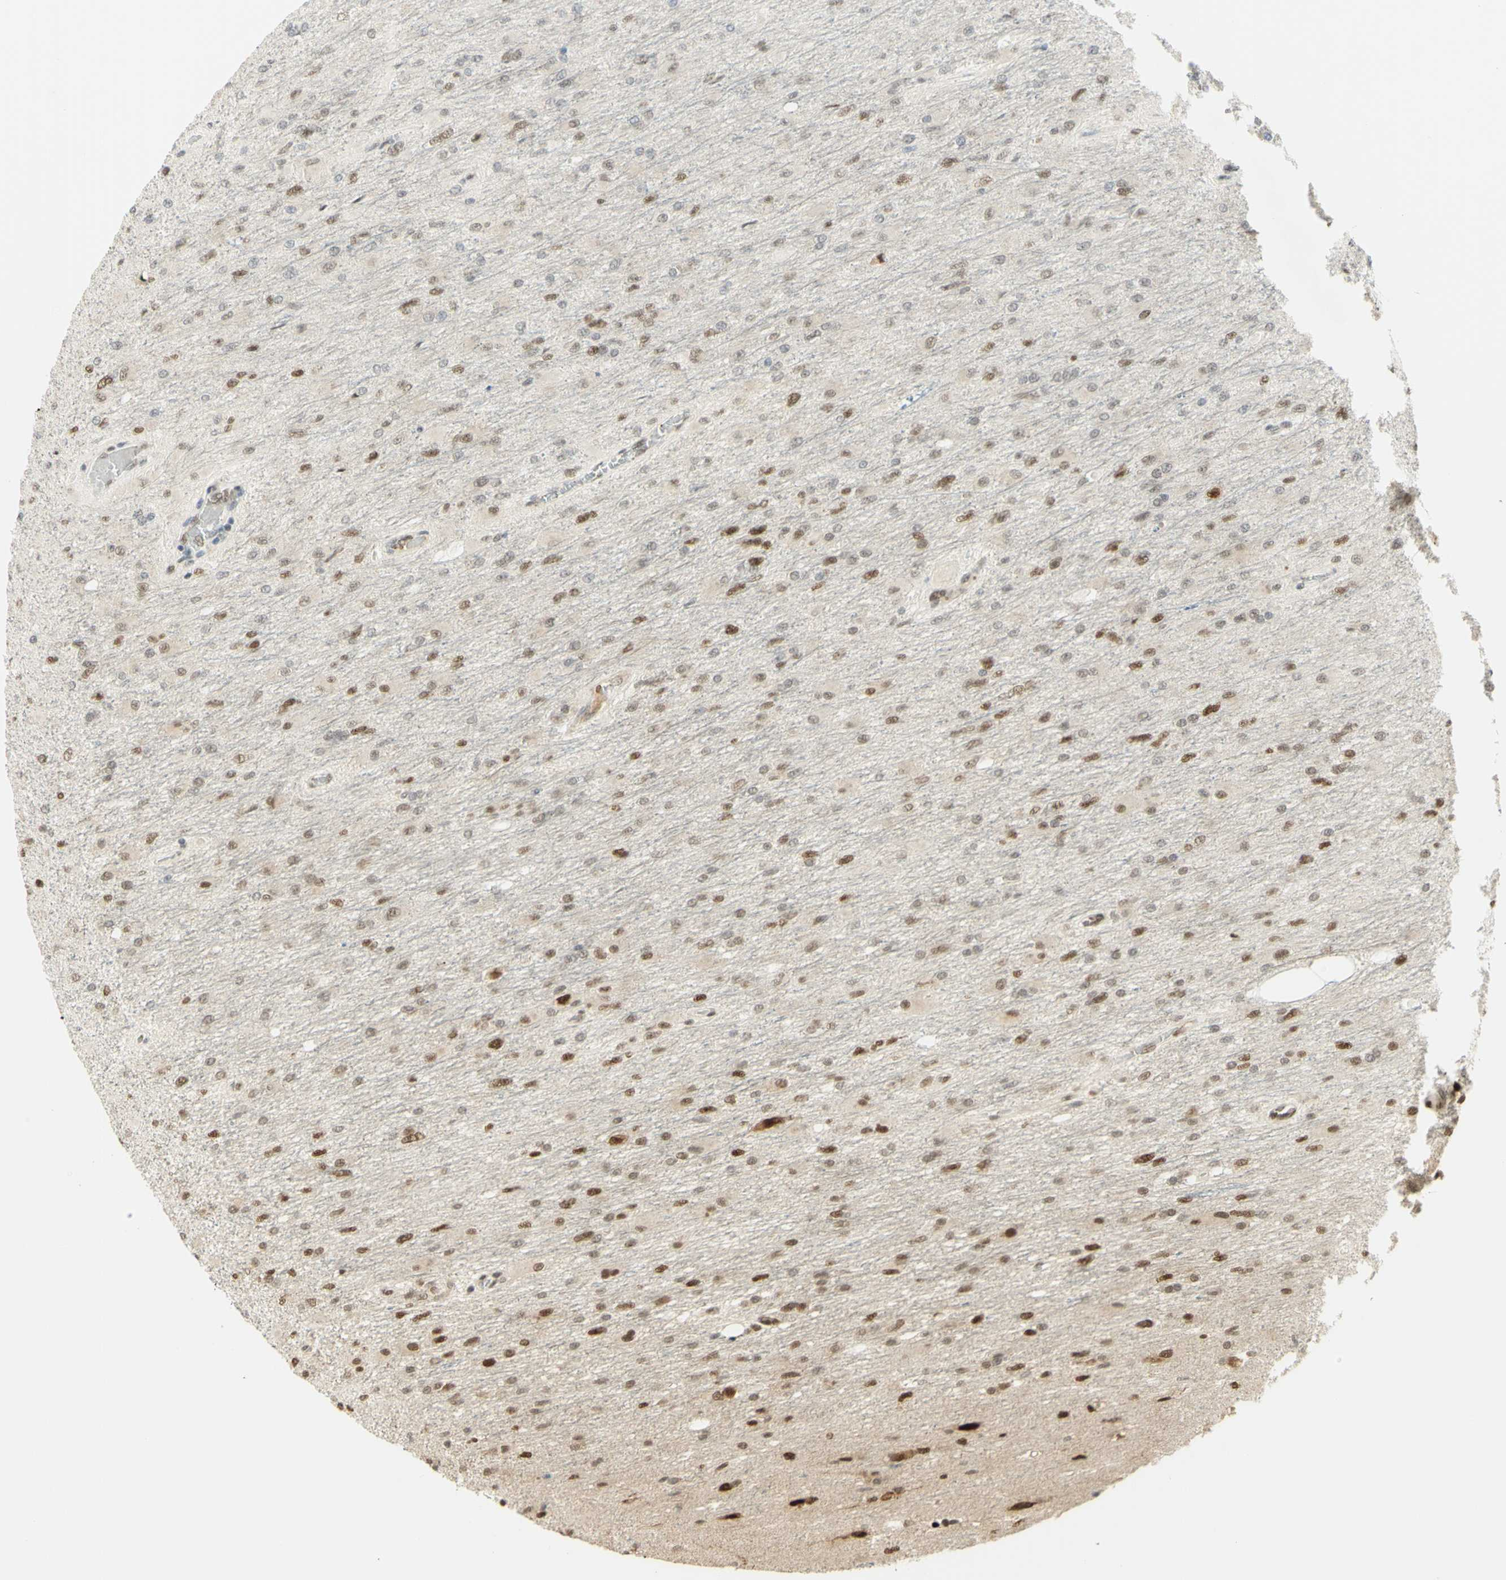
{"staining": {"intensity": "moderate", "quantity": "25%-75%", "location": "nuclear"}, "tissue": "glioma", "cell_type": "Tumor cells", "image_type": "cancer", "snomed": [{"axis": "morphology", "description": "Glioma, malignant, High grade"}, {"axis": "topography", "description": "Cerebral cortex"}], "caption": "High-power microscopy captured an immunohistochemistry image of glioma, revealing moderate nuclear positivity in approximately 25%-75% of tumor cells. (IHC, brightfield microscopy, high magnification).", "gene": "DDX1", "patient": {"sex": "female", "age": 36}}